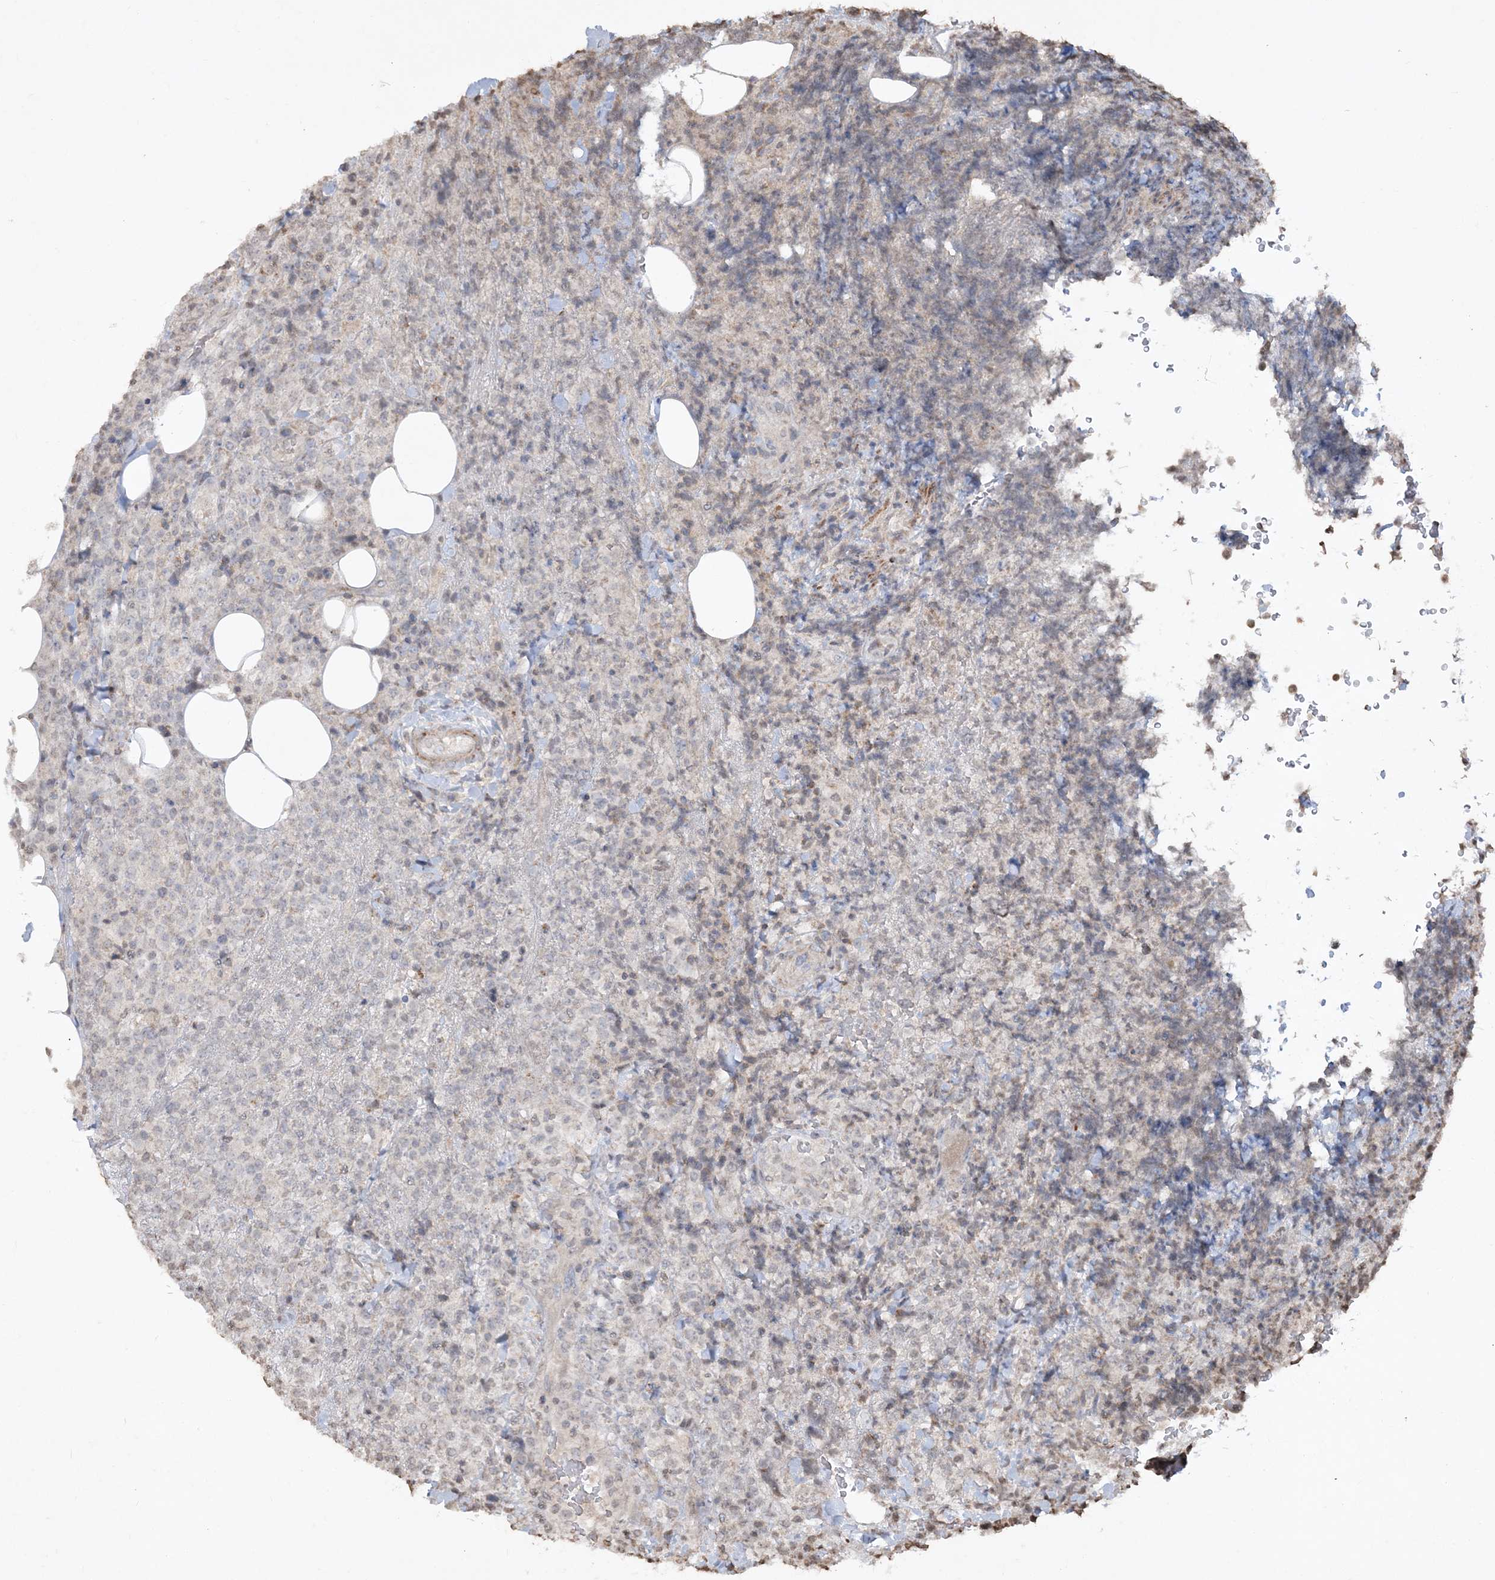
{"staining": {"intensity": "weak", "quantity": "<25%", "location": "cytoplasmic/membranous"}, "tissue": "lymphoma", "cell_type": "Tumor cells", "image_type": "cancer", "snomed": [{"axis": "morphology", "description": "Malignant lymphoma, non-Hodgkin's type, High grade"}, {"axis": "topography", "description": "Lymph node"}], "caption": "Immunohistochemistry (IHC) of human malignant lymphoma, non-Hodgkin's type (high-grade) shows no positivity in tumor cells.", "gene": "TTC7A", "patient": {"sex": "male", "age": 13}}